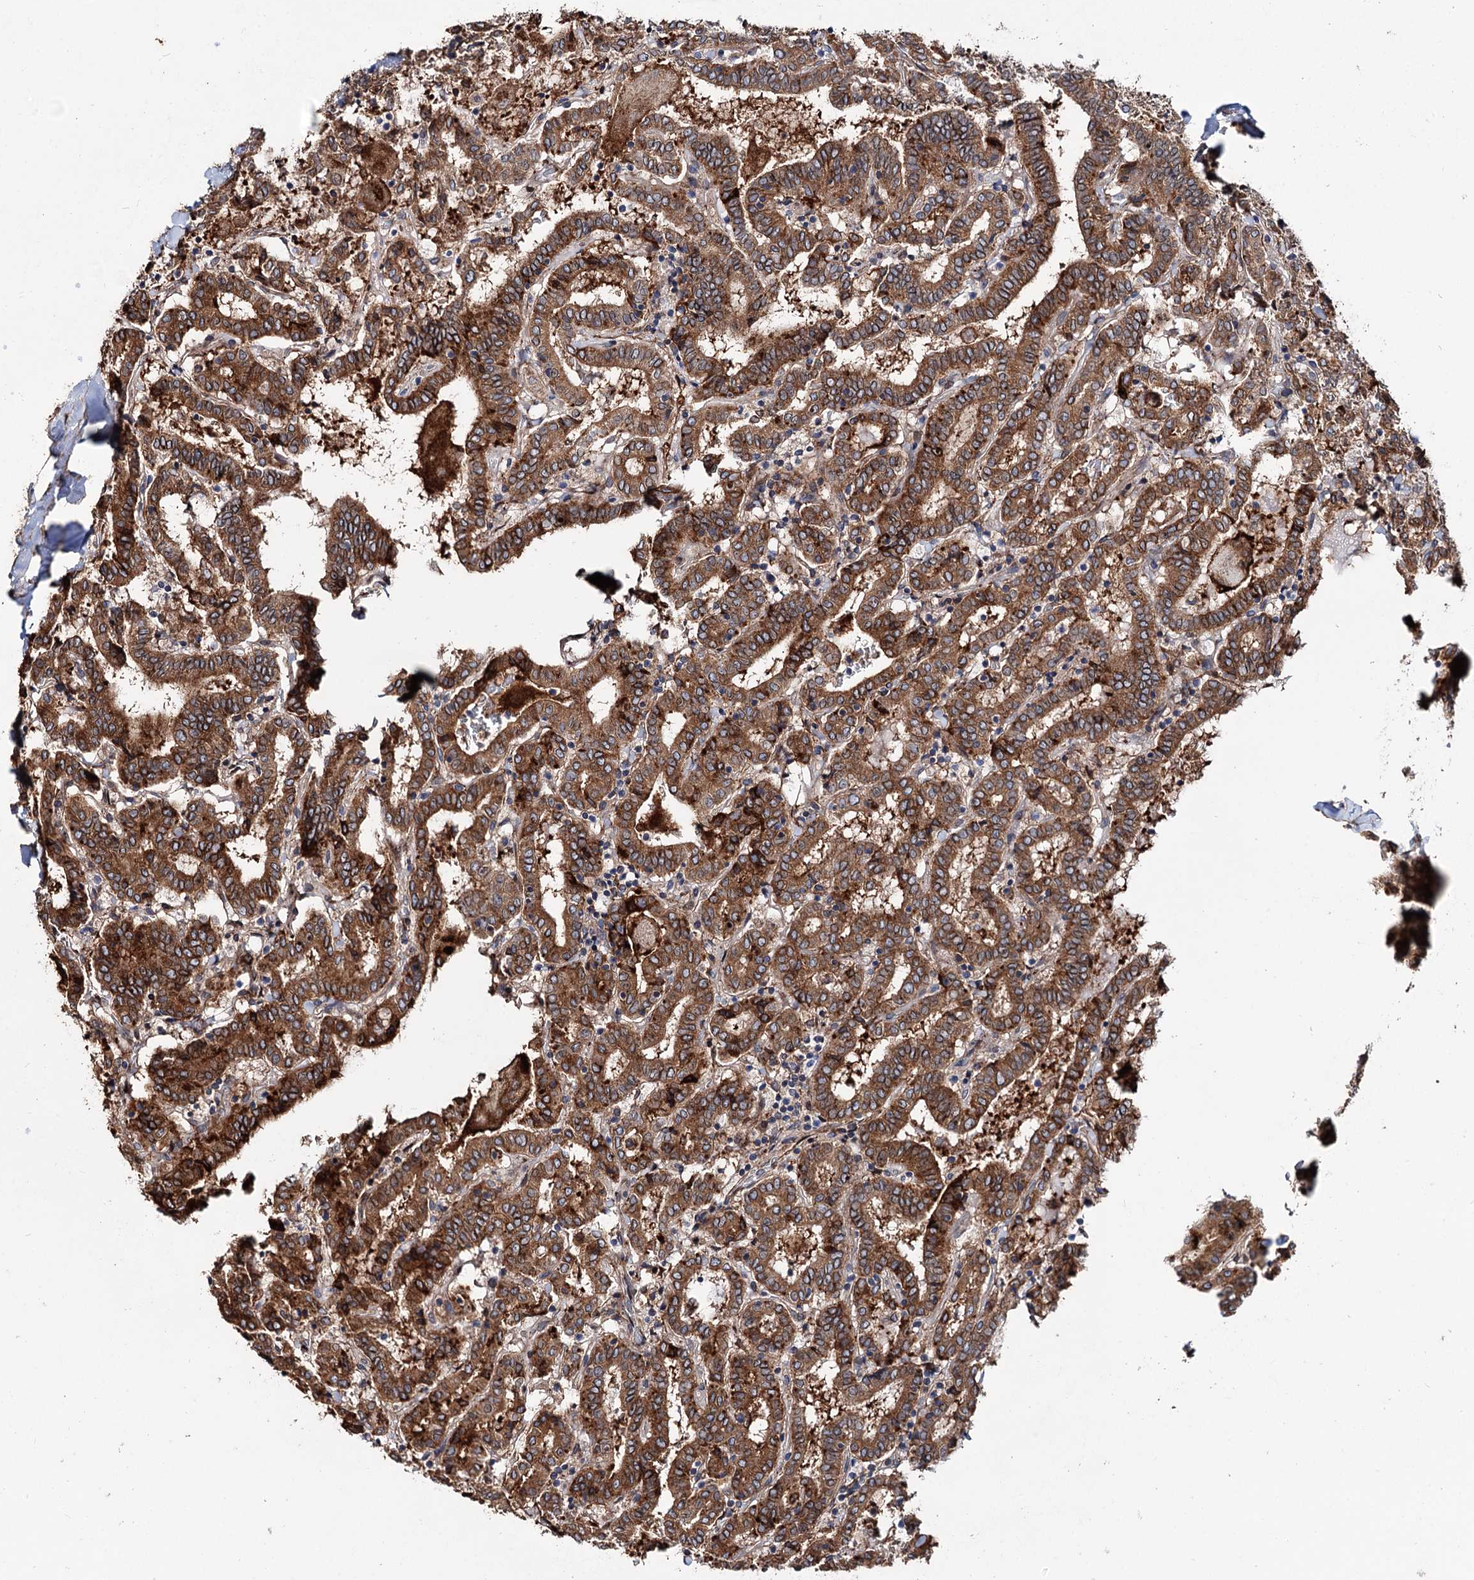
{"staining": {"intensity": "strong", "quantity": ">75%", "location": "cytoplasmic/membranous"}, "tissue": "thyroid cancer", "cell_type": "Tumor cells", "image_type": "cancer", "snomed": [{"axis": "morphology", "description": "Papillary adenocarcinoma, NOS"}, {"axis": "topography", "description": "Thyroid gland"}], "caption": "Approximately >75% of tumor cells in human papillary adenocarcinoma (thyroid) reveal strong cytoplasmic/membranous protein positivity as visualized by brown immunohistochemical staining.", "gene": "PTDSS2", "patient": {"sex": "female", "age": 72}}